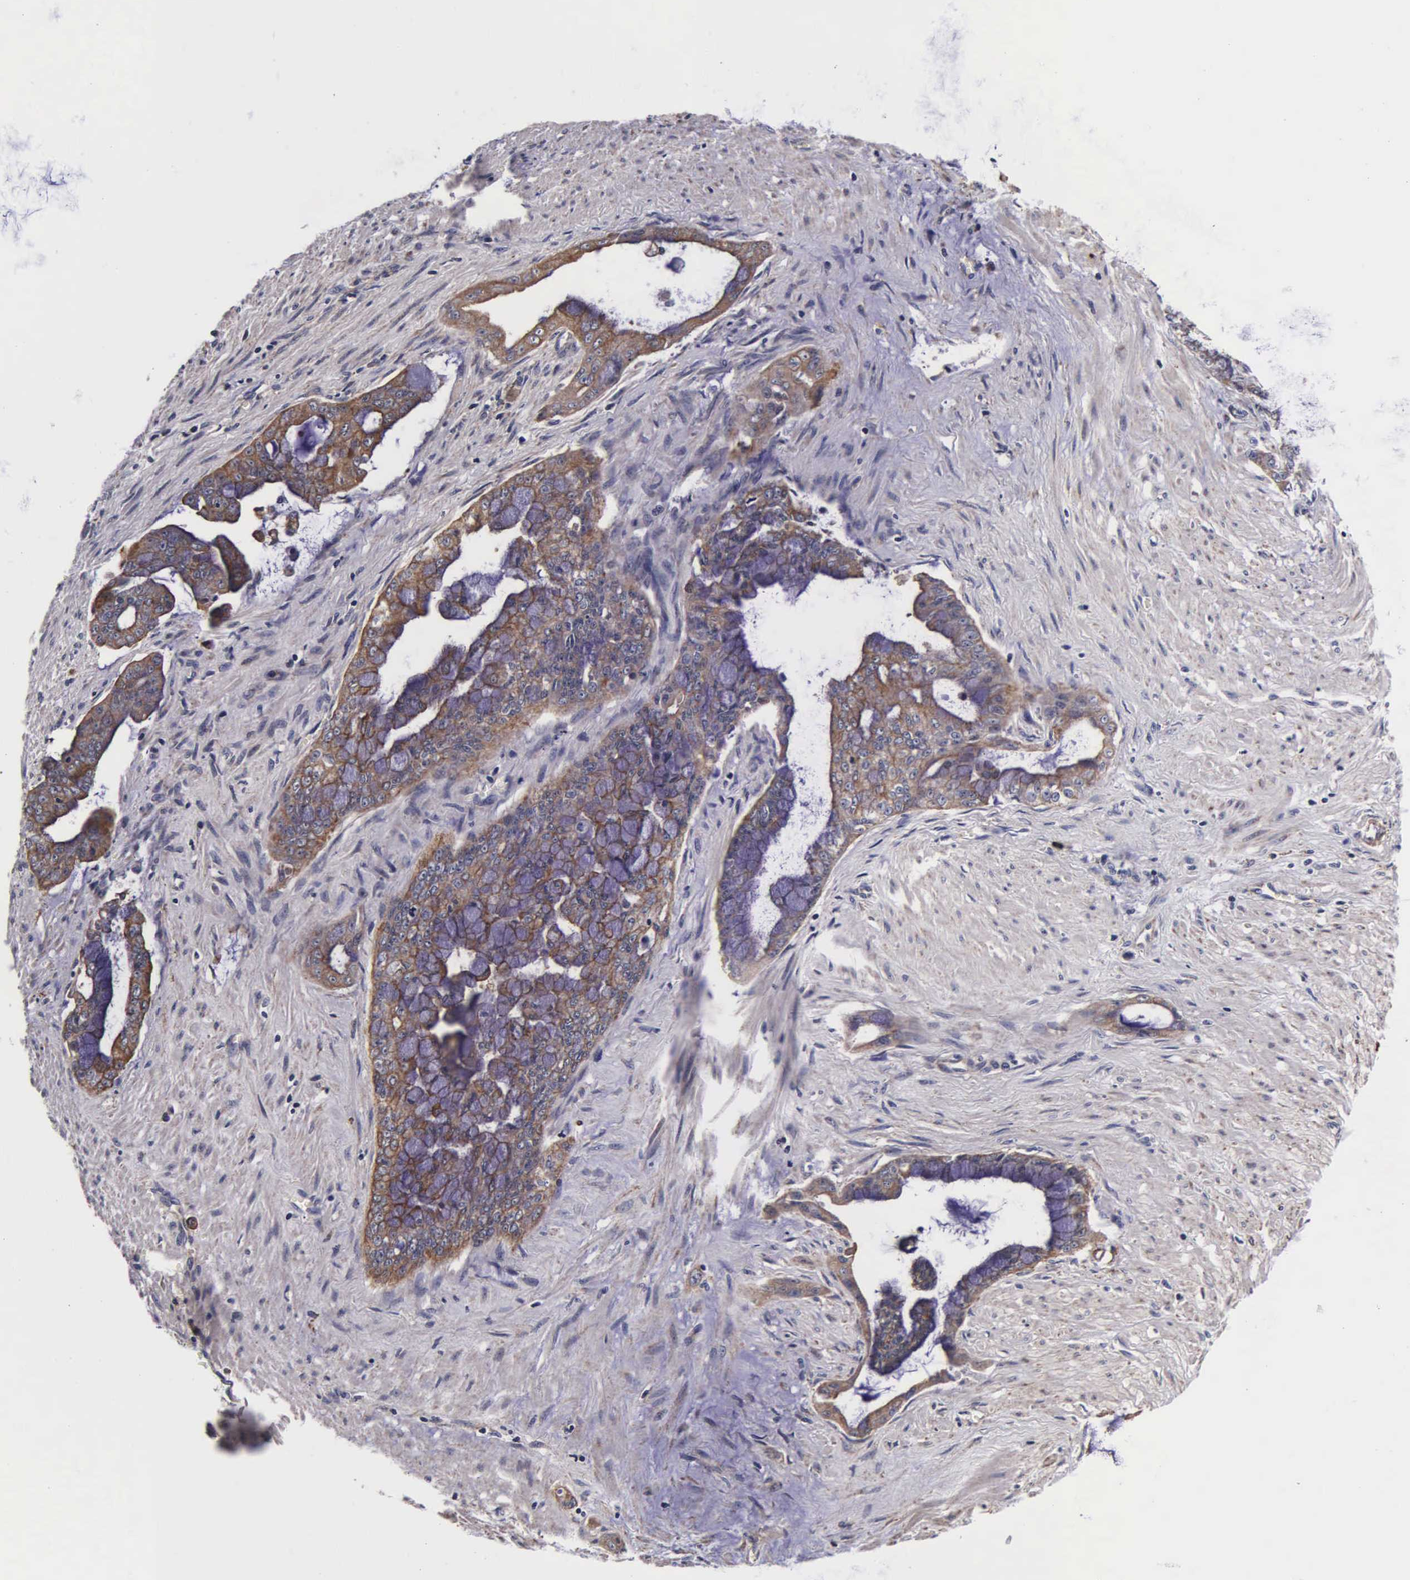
{"staining": {"intensity": "moderate", "quantity": ">75%", "location": "cytoplasmic/membranous"}, "tissue": "pancreatic cancer", "cell_type": "Tumor cells", "image_type": "cancer", "snomed": [{"axis": "morphology", "description": "Adenocarcinoma, NOS"}, {"axis": "topography", "description": "Pancreas"}], "caption": "IHC micrograph of adenocarcinoma (pancreatic) stained for a protein (brown), which exhibits medium levels of moderate cytoplasmic/membranous expression in about >75% of tumor cells.", "gene": "PSMA3", "patient": {"sex": "male", "age": 59}}